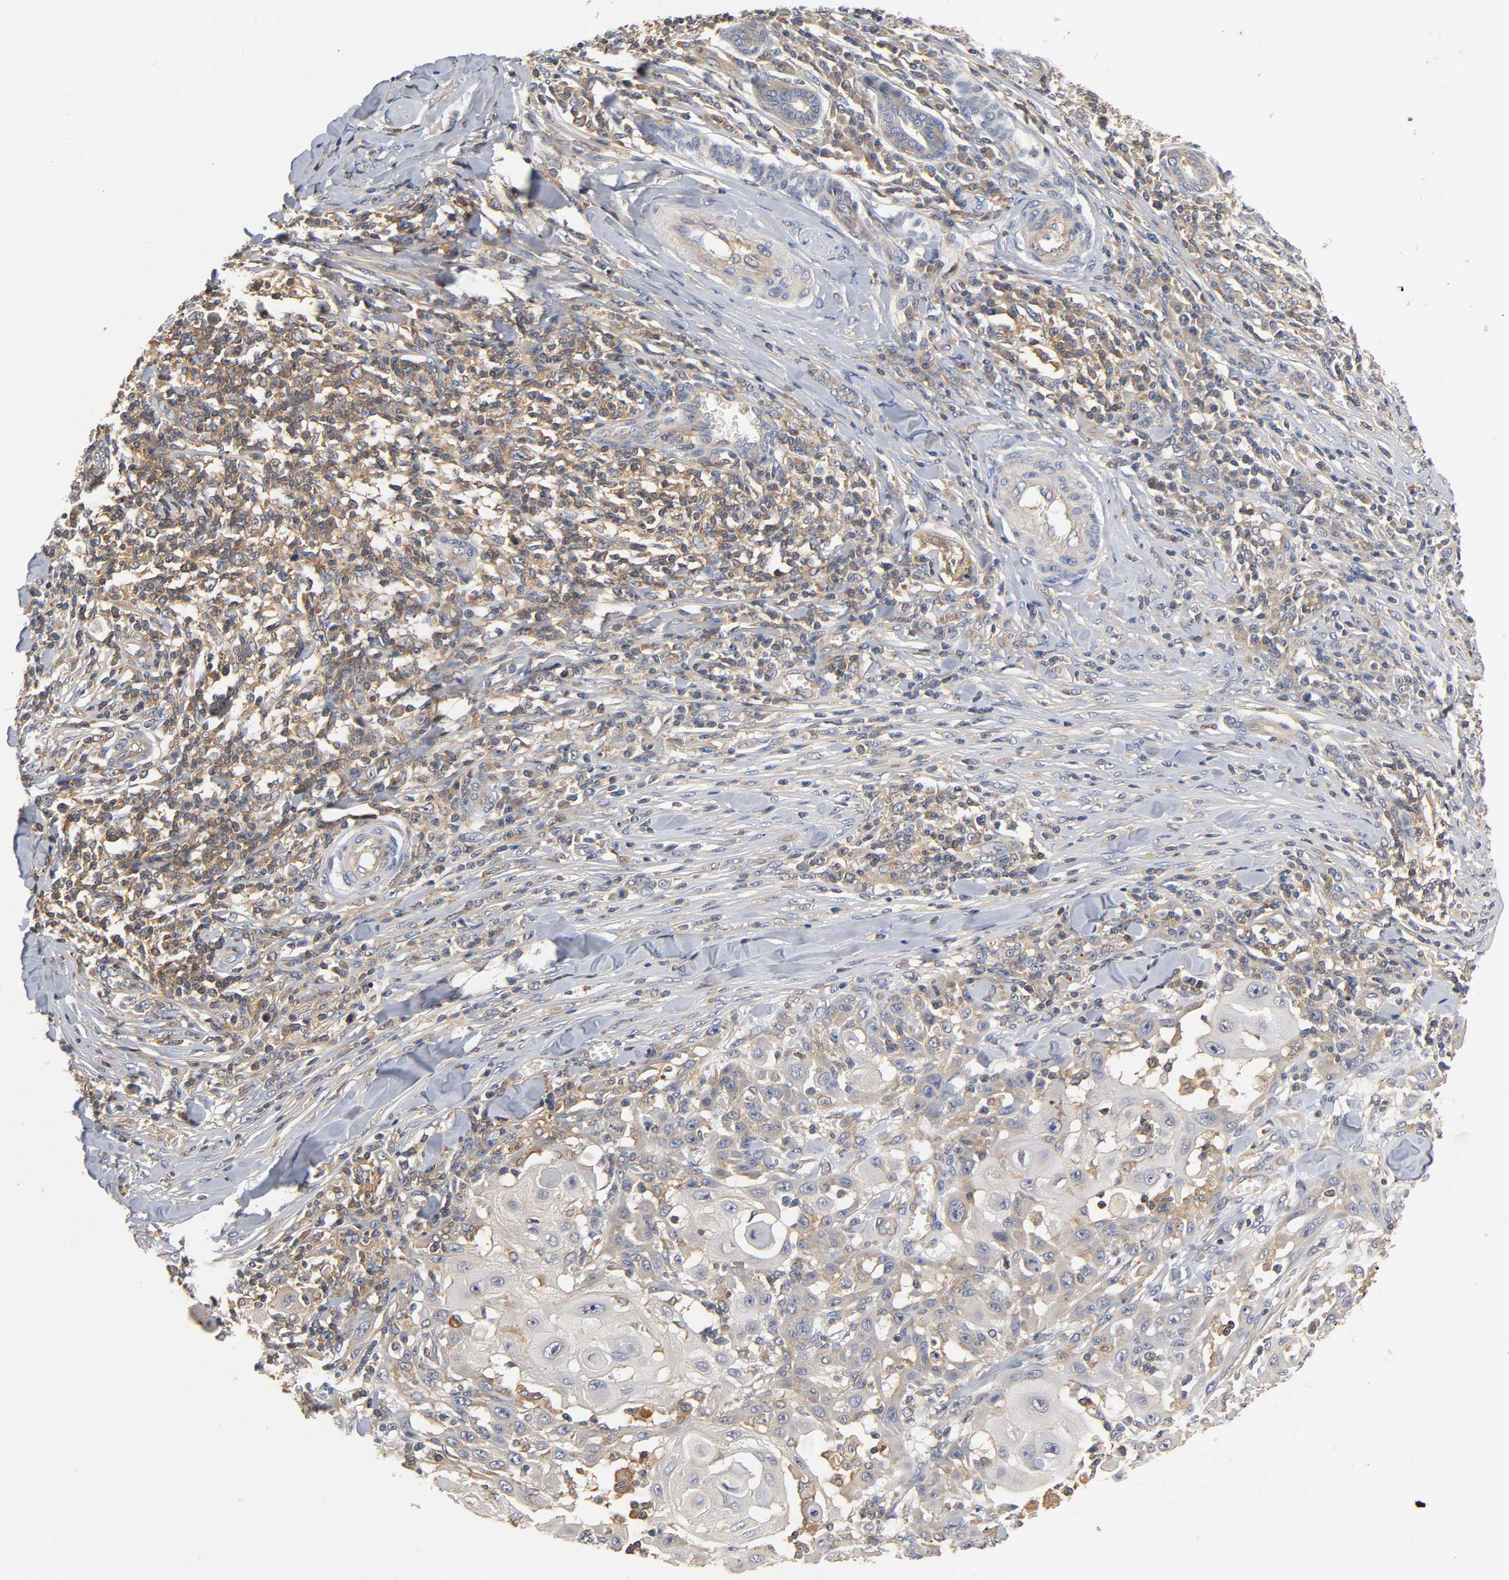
{"staining": {"intensity": "moderate", "quantity": "25%-75%", "location": "cytoplasmic/membranous"}, "tissue": "skin cancer", "cell_type": "Tumor cells", "image_type": "cancer", "snomed": [{"axis": "morphology", "description": "Squamous cell carcinoma, NOS"}, {"axis": "topography", "description": "Skin"}], "caption": "An image of skin squamous cell carcinoma stained for a protein displays moderate cytoplasmic/membranous brown staining in tumor cells.", "gene": "ACTR2", "patient": {"sex": "male", "age": 24}}